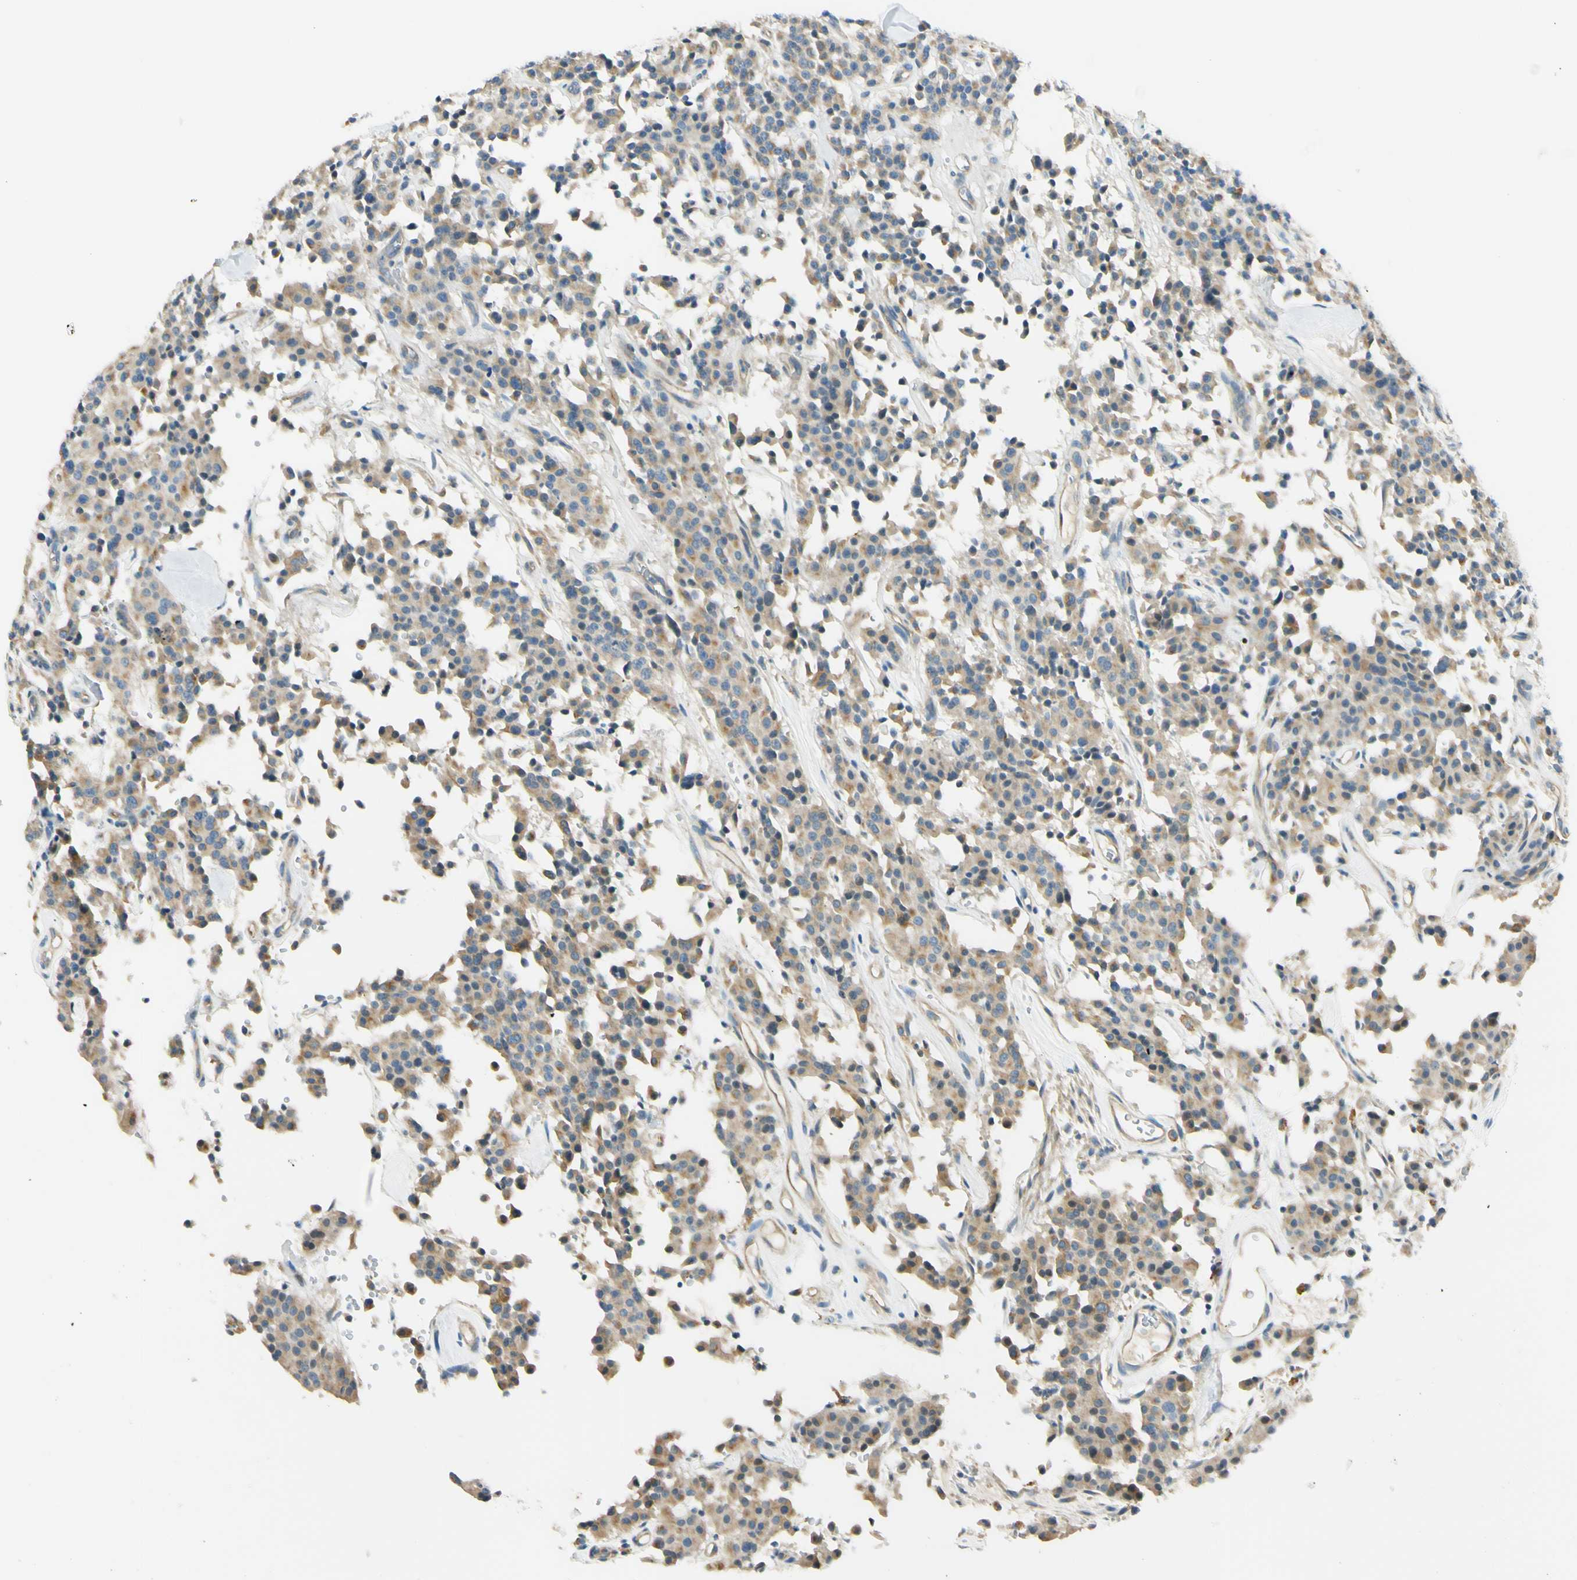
{"staining": {"intensity": "weak", "quantity": ">75%", "location": "cytoplasmic/membranous"}, "tissue": "carcinoid", "cell_type": "Tumor cells", "image_type": "cancer", "snomed": [{"axis": "morphology", "description": "Carcinoid, malignant, NOS"}, {"axis": "topography", "description": "Lung"}], "caption": "Carcinoid (malignant) stained for a protein shows weak cytoplasmic/membranous positivity in tumor cells.", "gene": "LAMA3", "patient": {"sex": "male", "age": 30}}